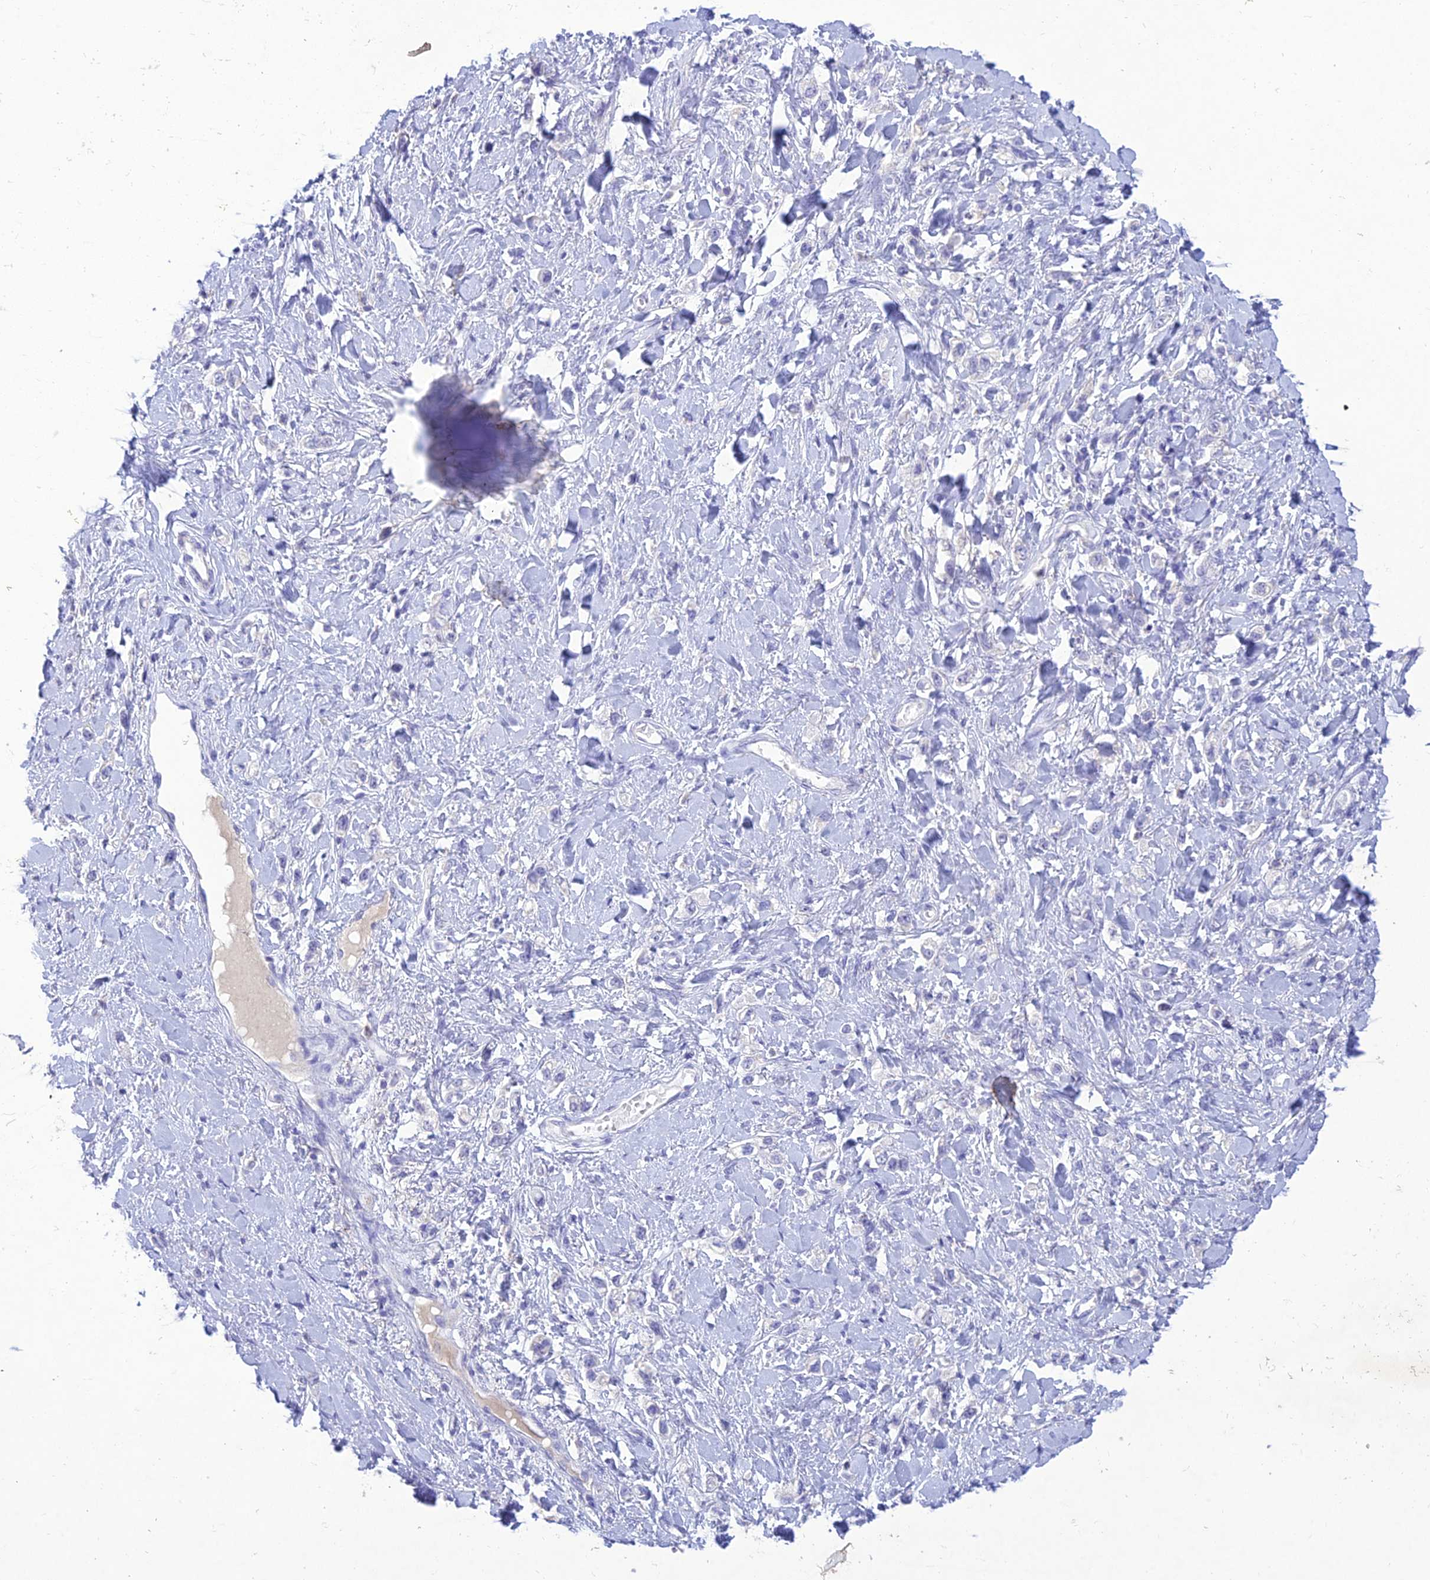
{"staining": {"intensity": "negative", "quantity": "none", "location": "none"}, "tissue": "stomach cancer", "cell_type": "Tumor cells", "image_type": "cancer", "snomed": [{"axis": "morphology", "description": "Adenocarcinoma, NOS"}, {"axis": "topography", "description": "Stomach"}], "caption": "Tumor cells are negative for brown protein staining in stomach adenocarcinoma.", "gene": "SLC13A5", "patient": {"sex": "female", "age": 65}}